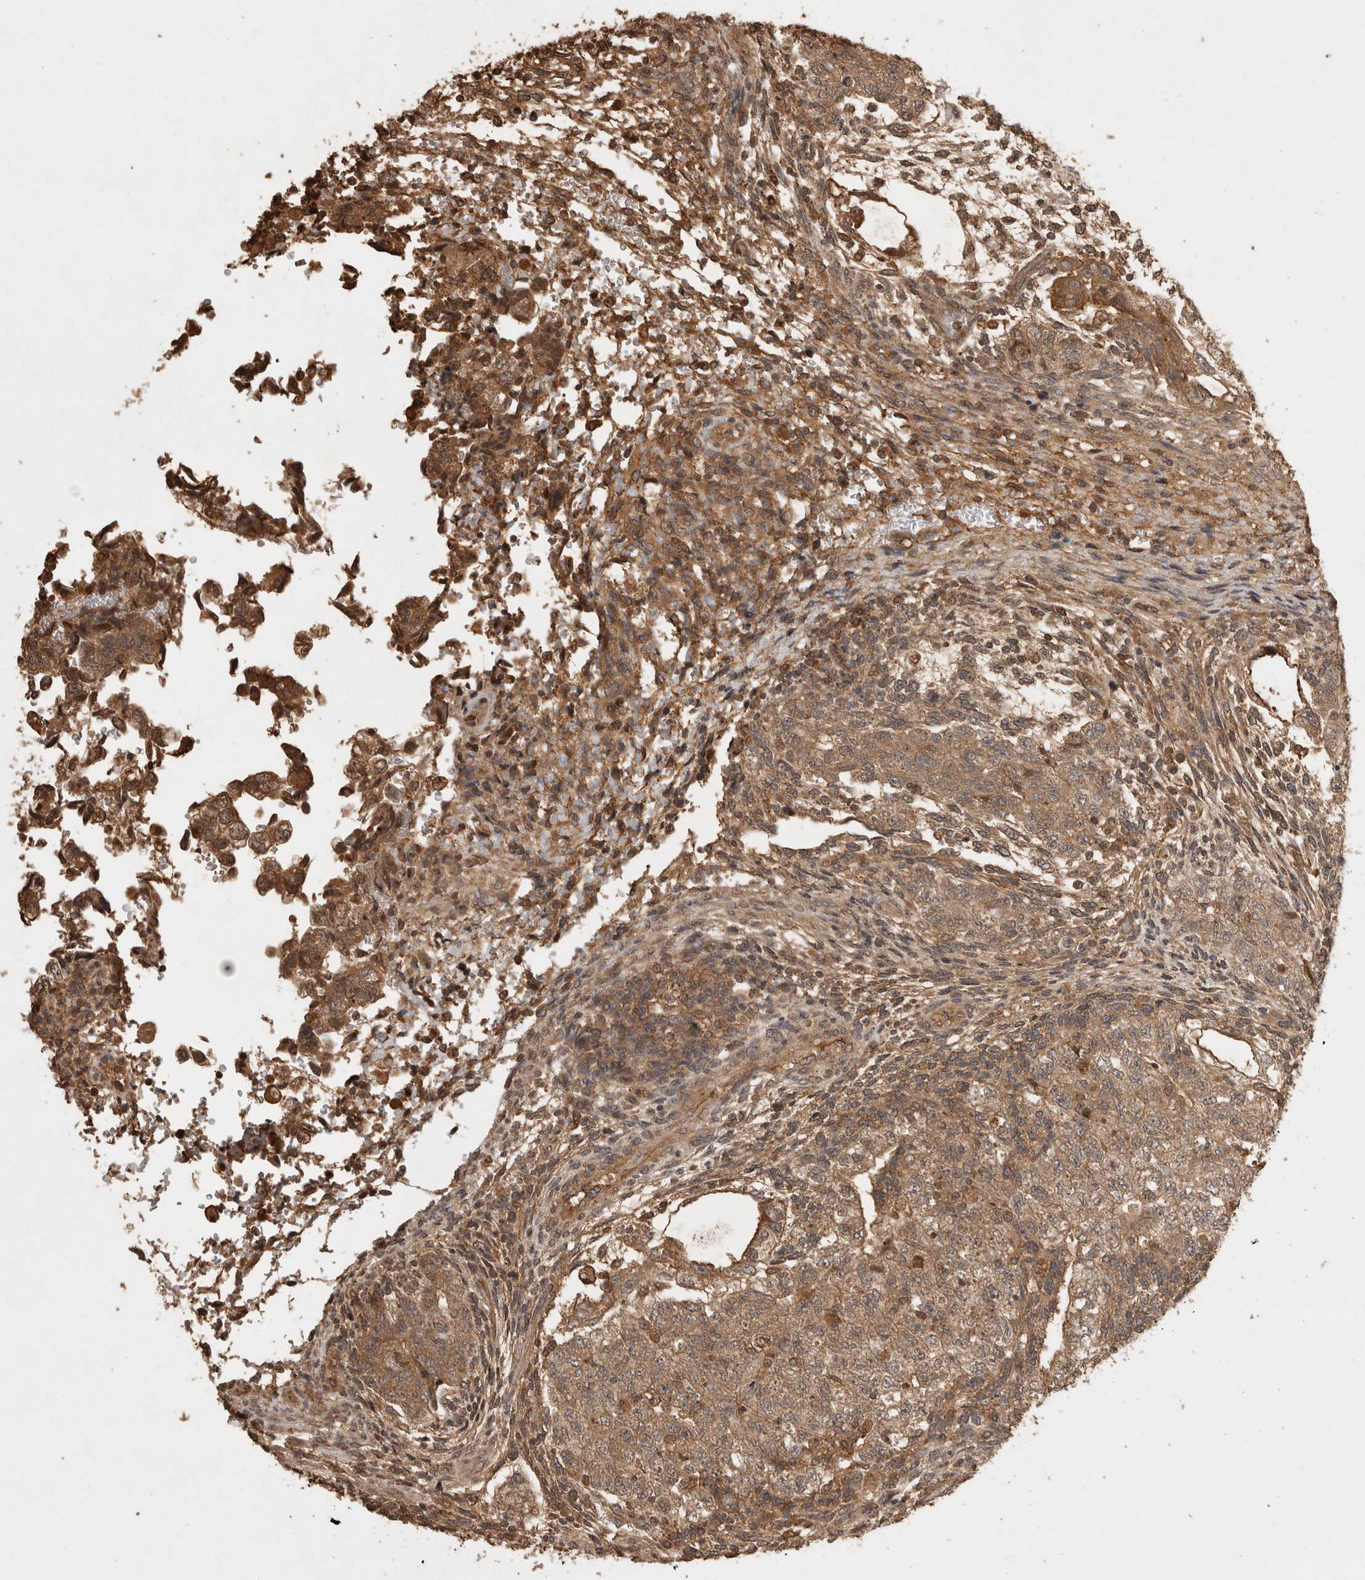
{"staining": {"intensity": "moderate", "quantity": ">75%", "location": "cytoplasmic/membranous"}, "tissue": "testis cancer", "cell_type": "Tumor cells", "image_type": "cancer", "snomed": [{"axis": "morphology", "description": "Normal tissue, NOS"}, {"axis": "morphology", "description": "Carcinoma, Embryonal, NOS"}, {"axis": "topography", "description": "Testis"}], "caption": "Testis cancer (embryonal carcinoma) was stained to show a protein in brown. There is medium levels of moderate cytoplasmic/membranous staining in about >75% of tumor cells. The staining was performed using DAB, with brown indicating positive protein expression. Nuclei are stained blue with hematoxylin.", "gene": "PRMT3", "patient": {"sex": "male", "age": 36}}